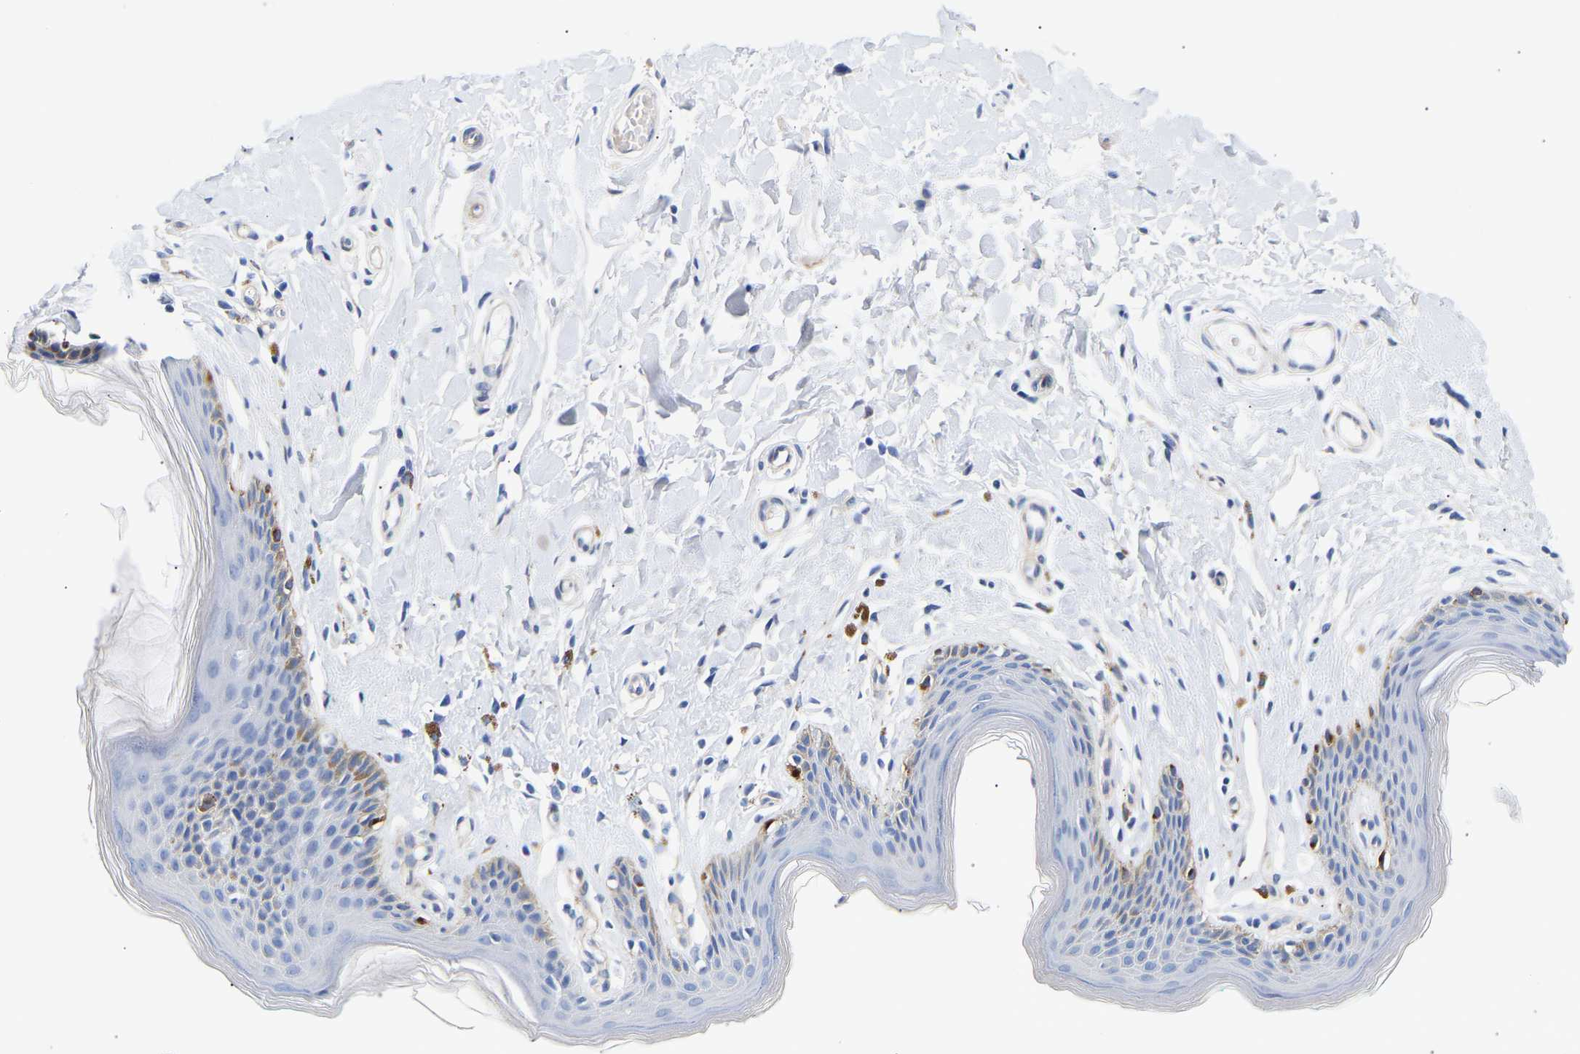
{"staining": {"intensity": "moderate", "quantity": "<25%", "location": "cytoplasmic/membranous"}, "tissue": "skin", "cell_type": "Epidermal cells", "image_type": "normal", "snomed": [{"axis": "morphology", "description": "Normal tissue, NOS"}, {"axis": "topography", "description": "Vulva"}], "caption": "Human skin stained with a protein marker exhibits moderate staining in epidermal cells.", "gene": "IGFBP7", "patient": {"sex": "female", "age": 66}}